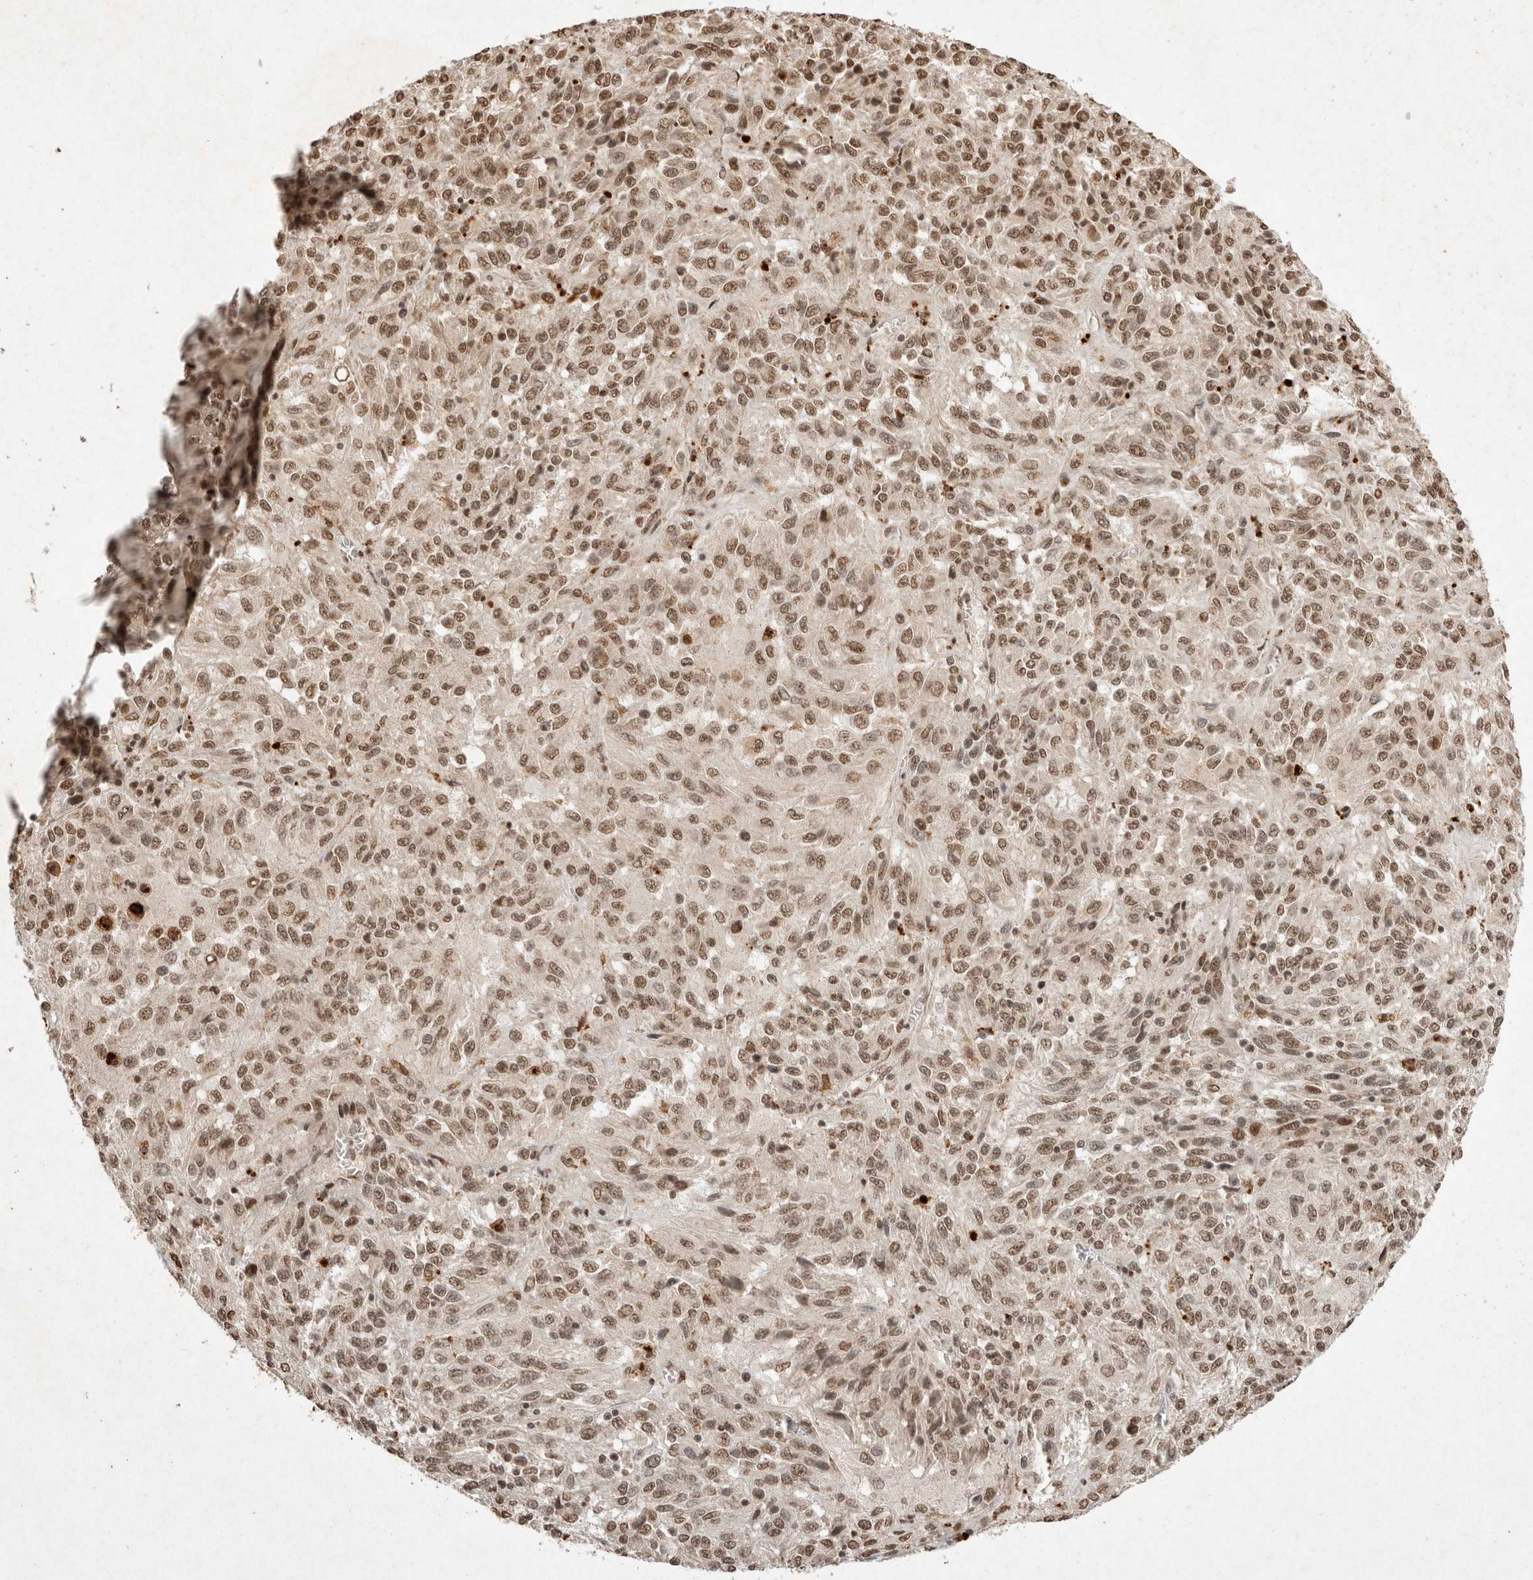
{"staining": {"intensity": "moderate", "quantity": ">75%", "location": "nuclear"}, "tissue": "melanoma", "cell_type": "Tumor cells", "image_type": "cancer", "snomed": [{"axis": "morphology", "description": "Malignant melanoma, Metastatic site"}, {"axis": "topography", "description": "Lung"}], "caption": "Protein staining reveals moderate nuclear expression in about >75% of tumor cells in melanoma.", "gene": "NKX3-2", "patient": {"sex": "male", "age": 64}}